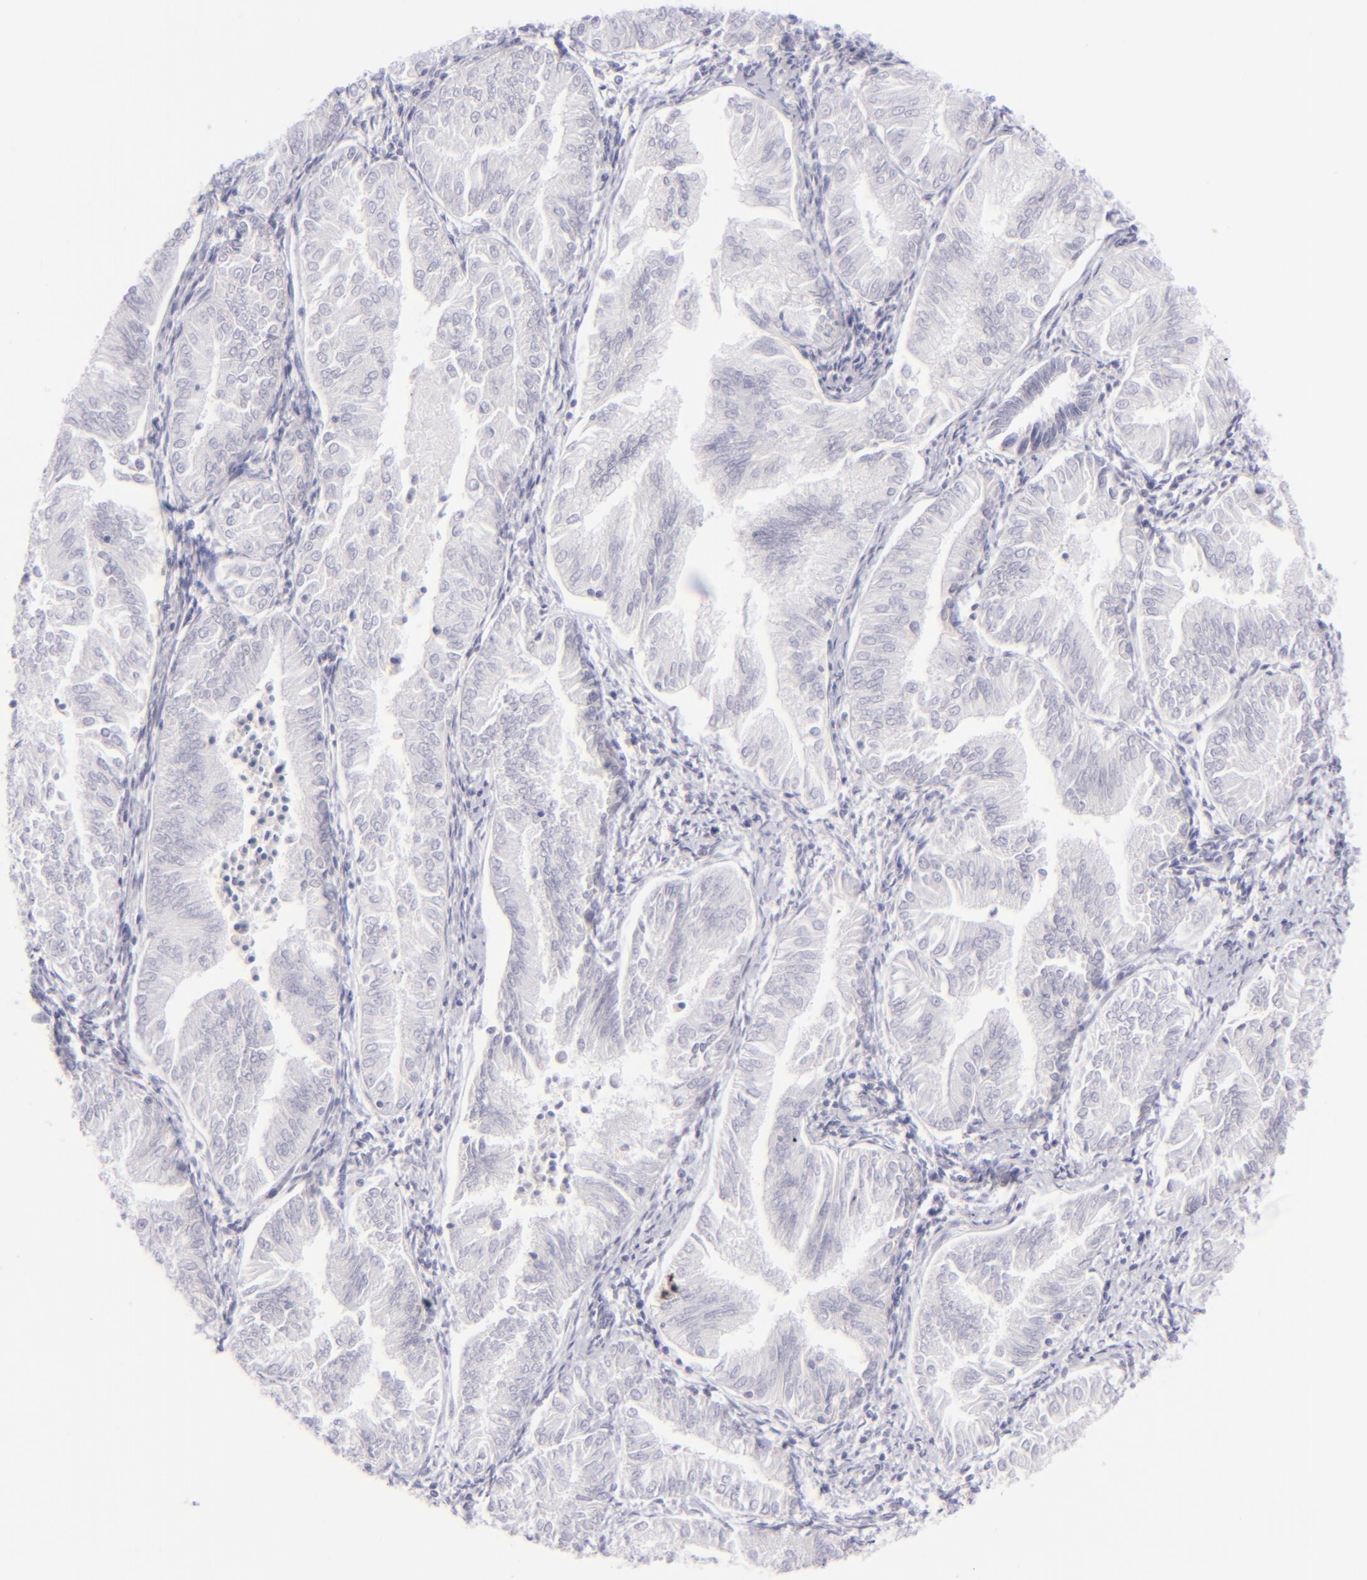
{"staining": {"intensity": "negative", "quantity": "none", "location": "none"}, "tissue": "endometrial cancer", "cell_type": "Tumor cells", "image_type": "cancer", "snomed": [{"axis": "morphology", "description": "Adenocarcinoma, NOS"}, {"axis": "topography", "description": "Endometrium"}], "caption": "There is no significant staining in tumor cells of endometrial adenocarcinoma.", "gene": "FCER2", "patient": {"sex": "female", "age": 53}}